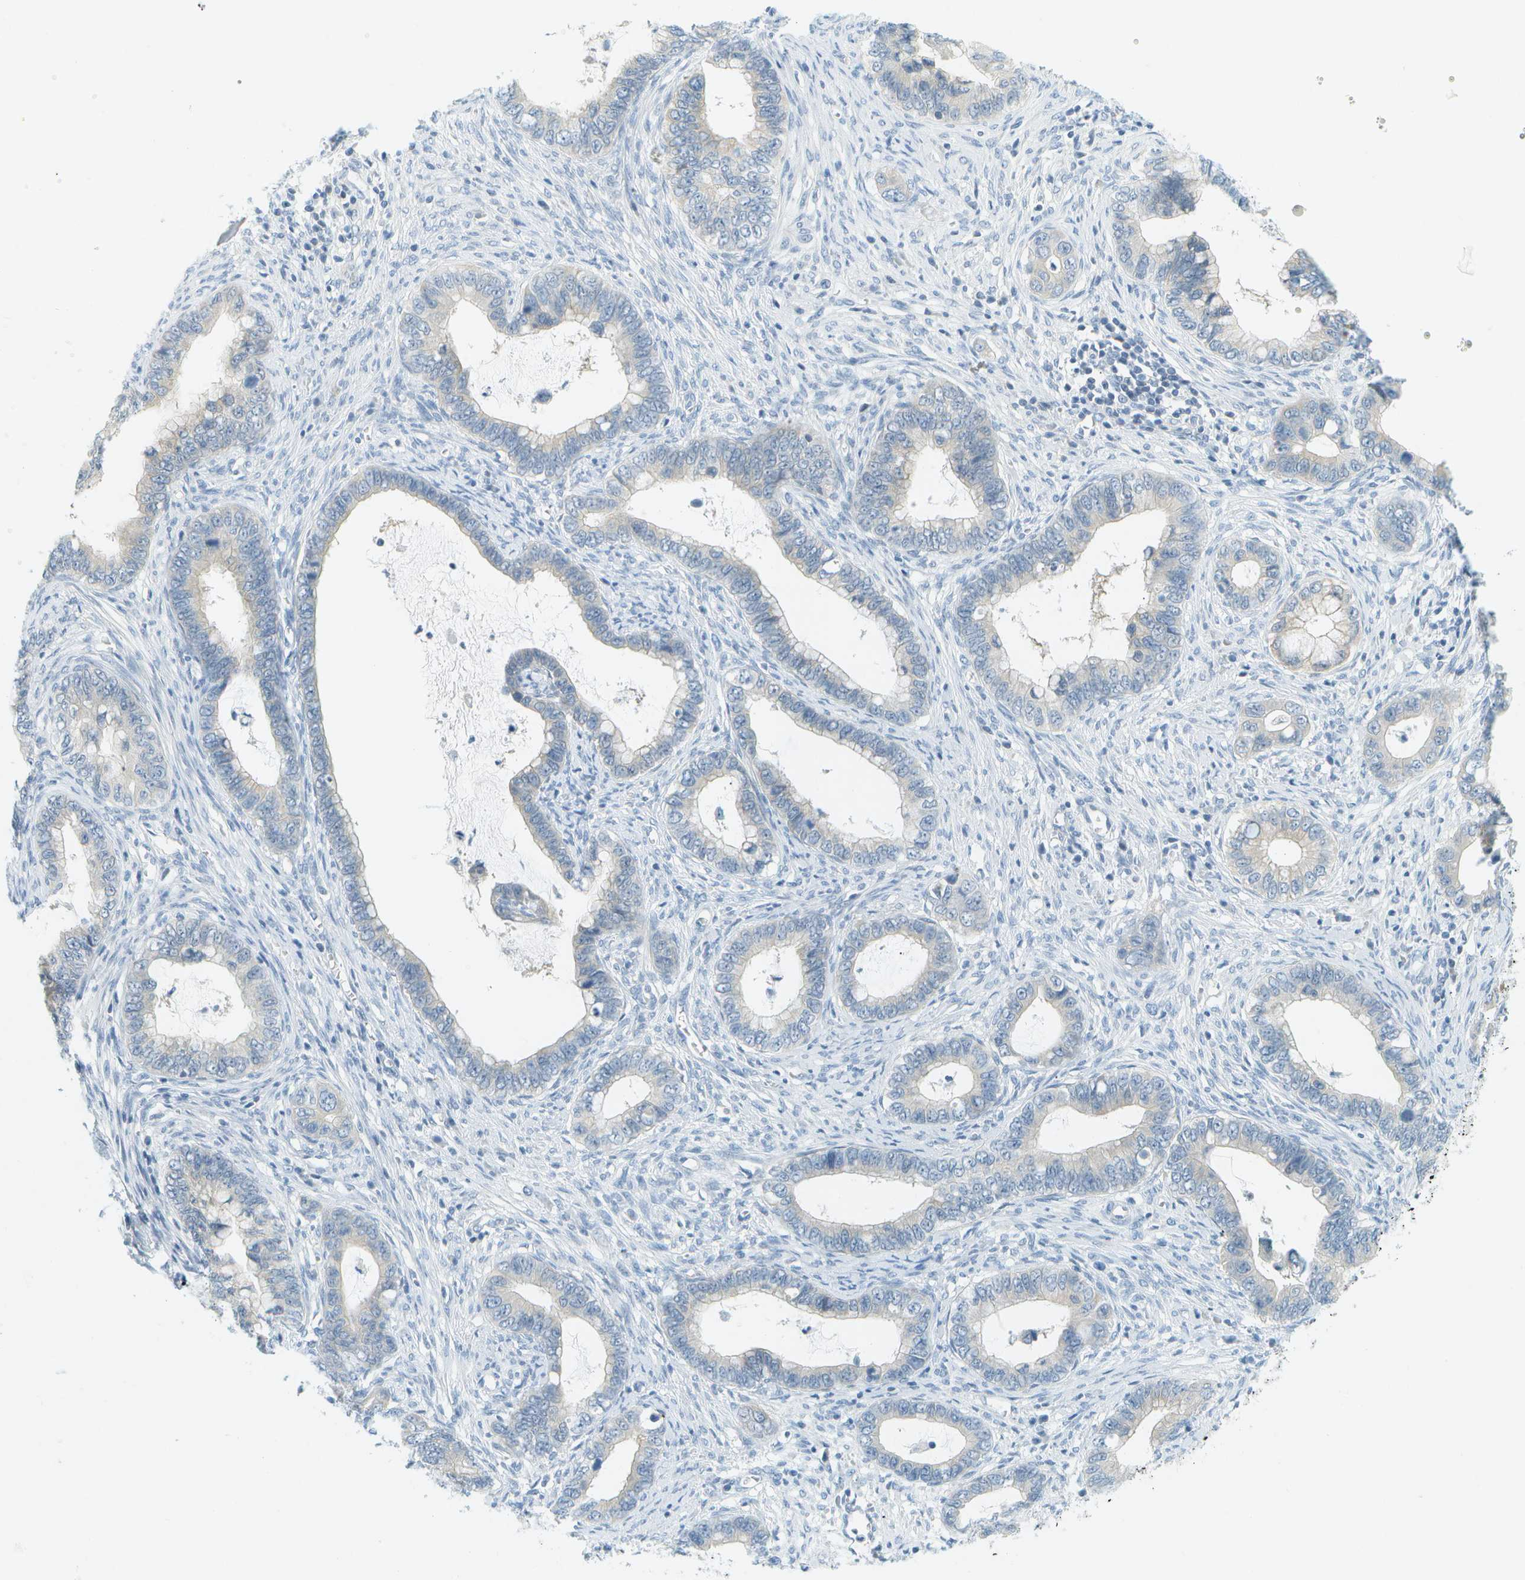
{"staining": {"intensity": "negative", "quantity": "none", "location": "none"}, "tissue": "cervical cancer", "cell_type": "Tumor cells", "image_type": "cancer", "snomed": [{"axis": "morphology", "description": "Adenocarcinoma, NOS"}, {"axis": "topography", "description": "Cervix"}], "caption": "Cervical adenocarcinoma was stained to show a protein in brown. There is no significant positivity in tumor cells. Nuclei are stained in blue.", "gene": "SMYD5", "patient": {"sex": "female", "age": 44}}